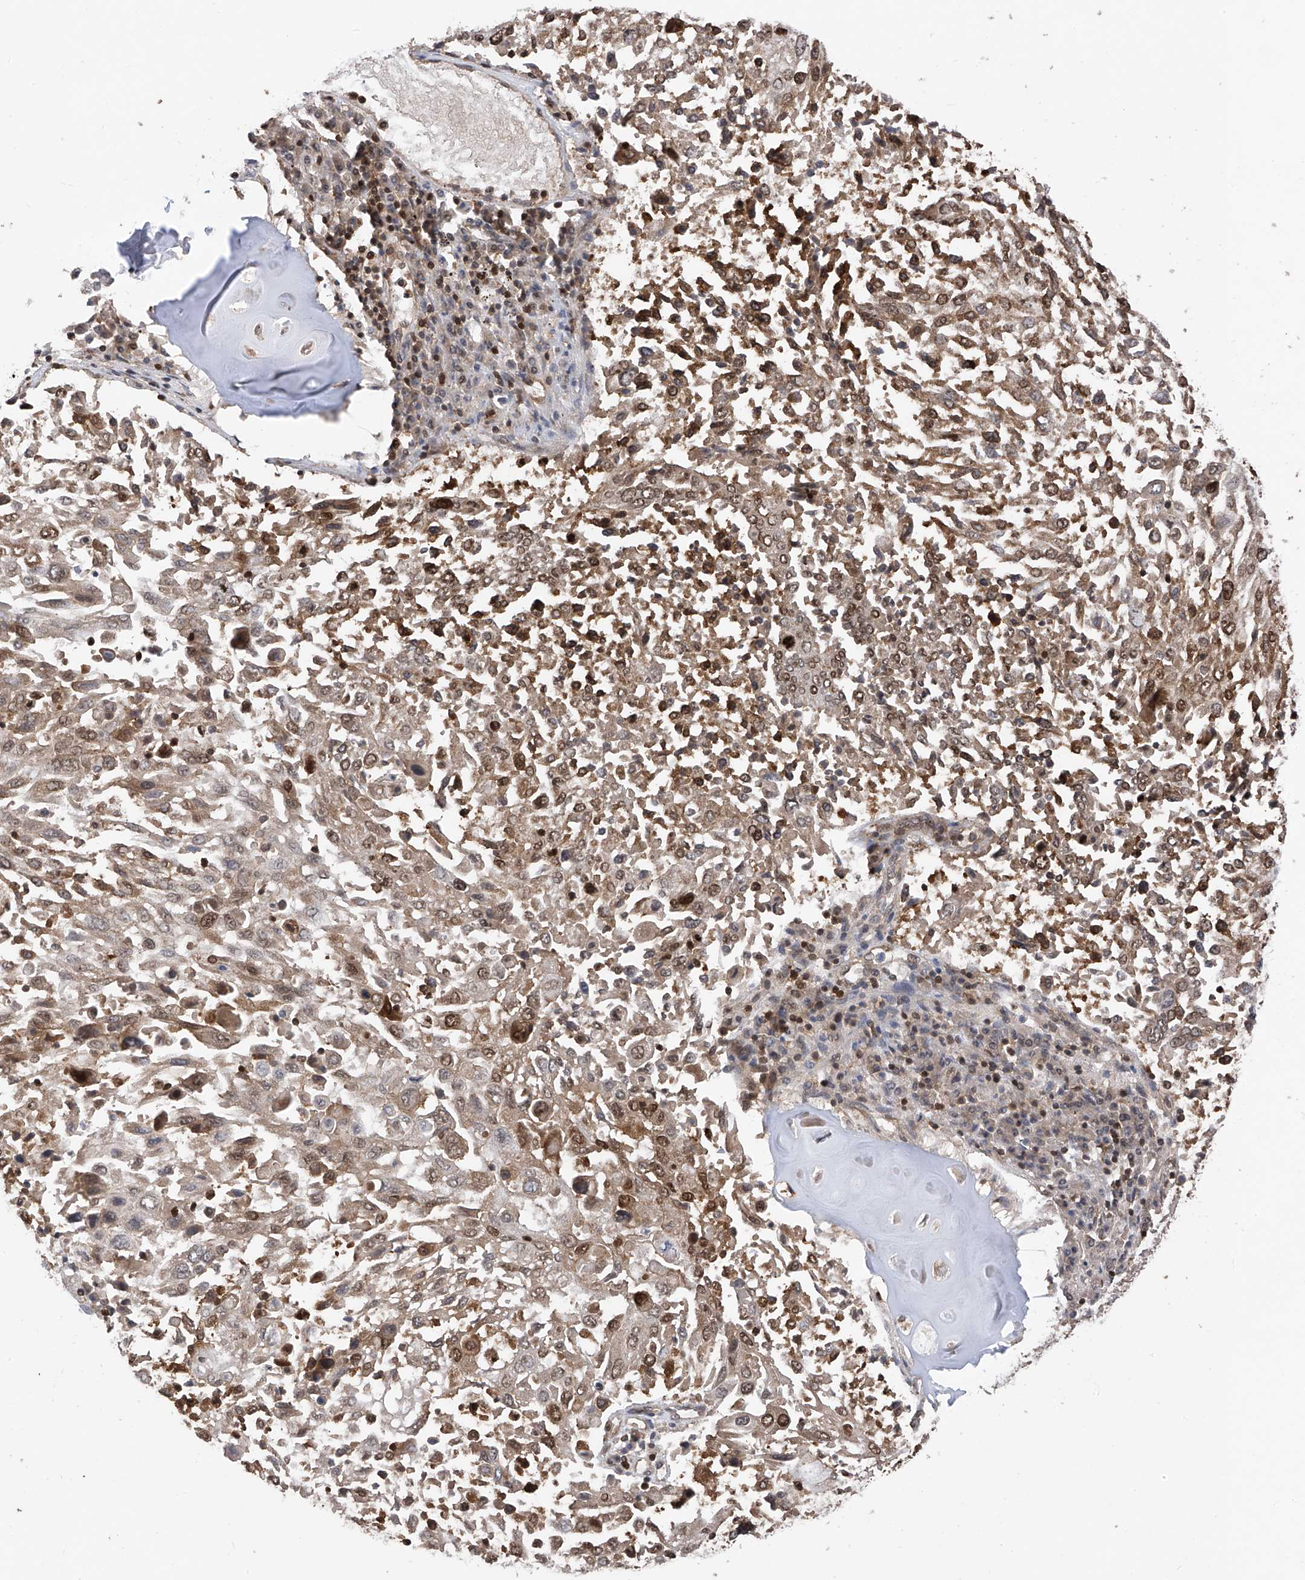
{"staining": {"intensity": "moderate", "quantity": "25%-75%", "location": "cytoplasmic/membranous,nuclear"}, "tissue": "lung cancer", "cell_type": "Tumor cells", "image_type": "cancer", "snomed": [{"axis": "morphology", "description": "Squamous cell carcinoma, NOS"}, {"axis": "topography", "description": "Lung"}], "caption": "Immunohistochemical staining of human squamous cell carcinoma (lung) exhibits medium levels of moderate cytoplasmic/membranous and nuclear staining in about 25%-75% of tumor cells.", "gene": "DNAJC9", "patient": {"sex": "male", "age": 65}}